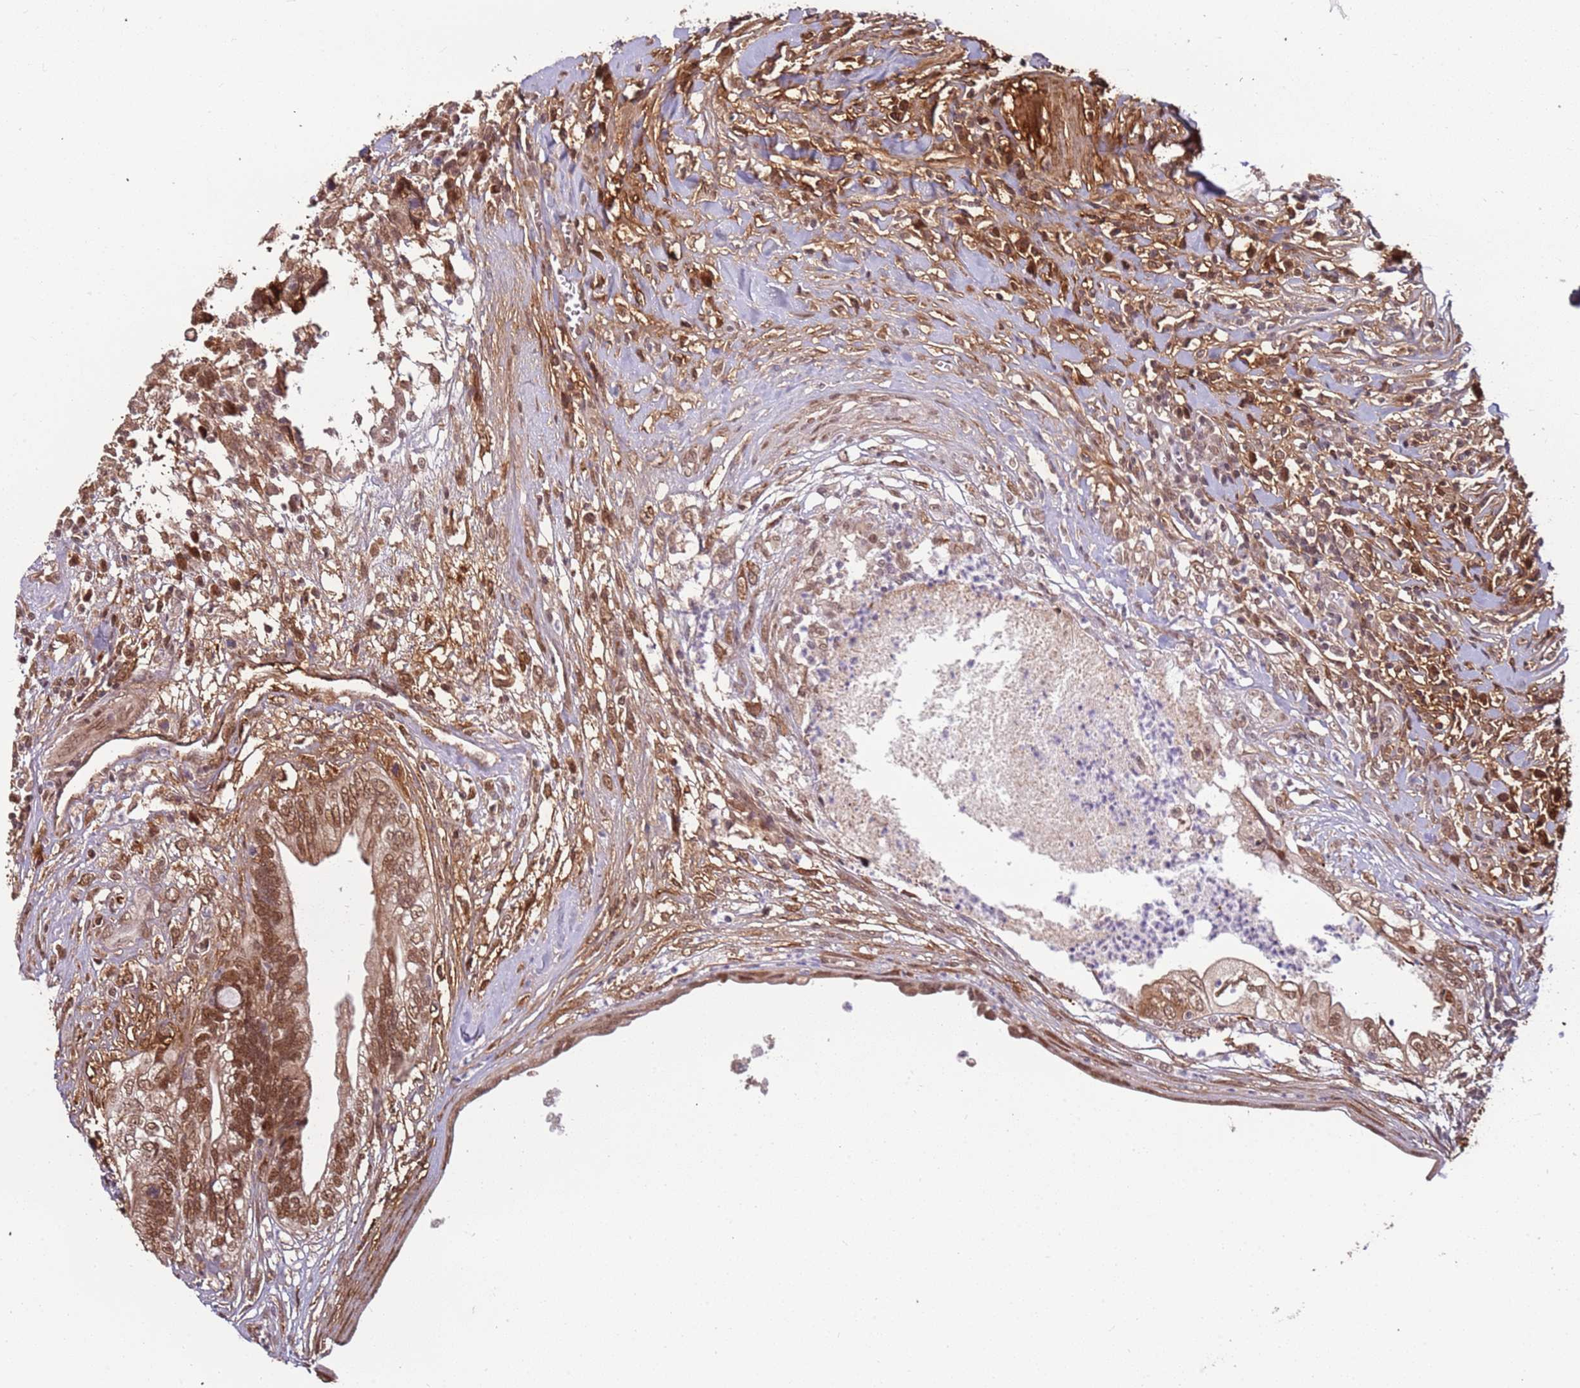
{"staining": {"intensity": "moderate", "quantity": ">75%", "location": "nuclear"}, "tissue": "testis cancer", "cell_type": "Tumor cells", "image_type": "cancer", "snomed": [{"axis": "morphology", "description": "Seminoma, NOS"}, {"axis": "morphology", "description": "Carcinoma, Embryonal, NOS"}, {"axis": "topography", "description": "Testis"}], "caption": "A micrograph showing moderate nuclear positivity in about >75% of tumor cells in testis cancer, as visualized by brown immunohistochemical staining.", "gene": "POLR3H", "patient": {"sex": "male", "age": 29}}